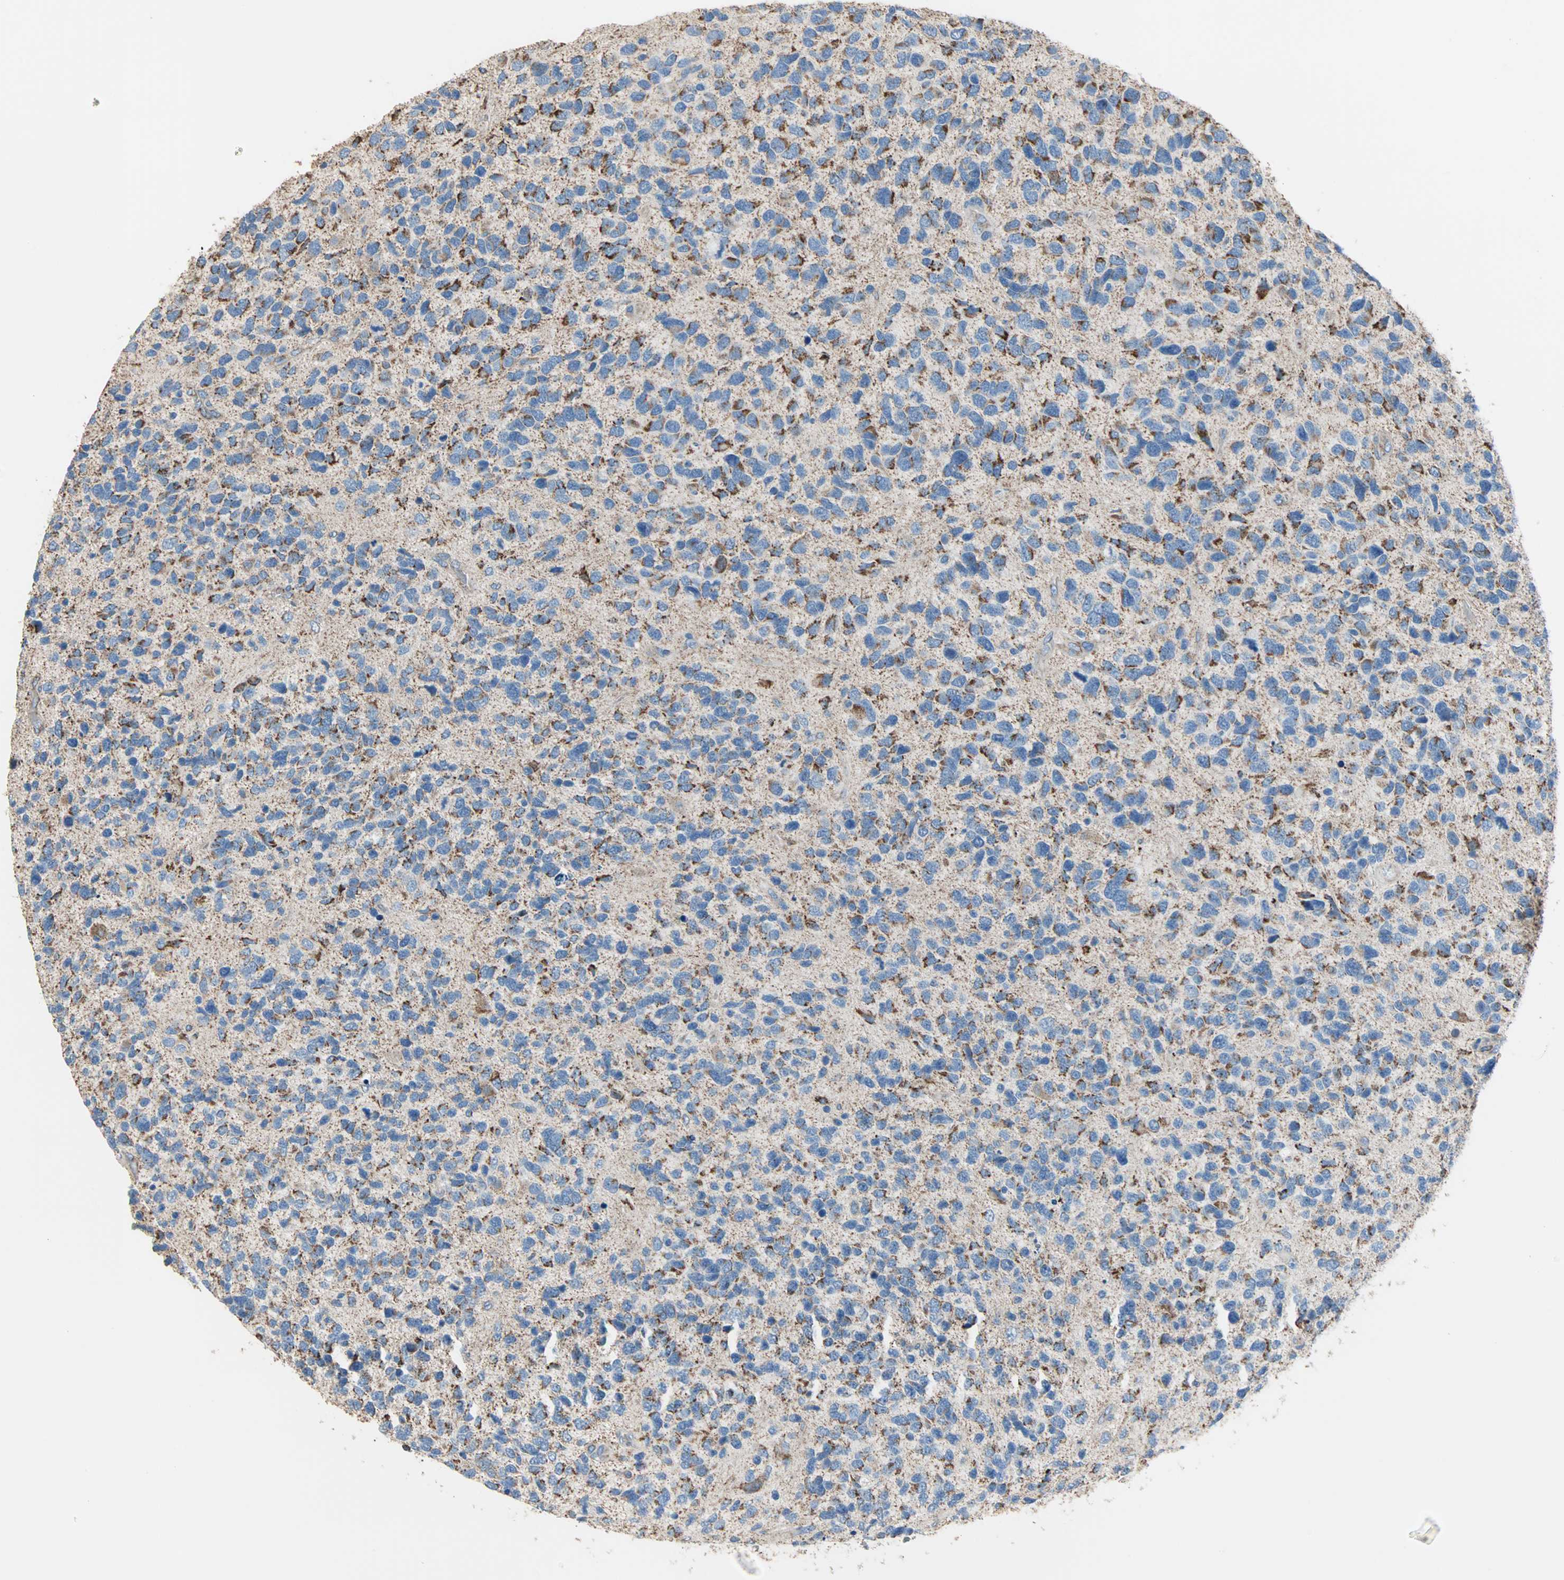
{"staining": {"intensity": "strong", "quantity": ">75%", "location": "cytoplasmic/membranous"}, "tissue": "glioma", "cell_type": "Tumor cells", "image_type": "cancer", "snomed": [{"axis": "morphology", "description": "Glioma, malignant, High grade"}, {"axis": "topography", "description": "Brain"}], "caption": "Immunohistochemical staining of malignant glioma (high-grade) reveals high levels of strong cytoplasmic/membranous positivity in approximately >75% of tumor cells. (Brightfield microscopy of DAB IHC at high magnification).", "gene": "TST", "patient": {"sex": "female", "age": 58}}